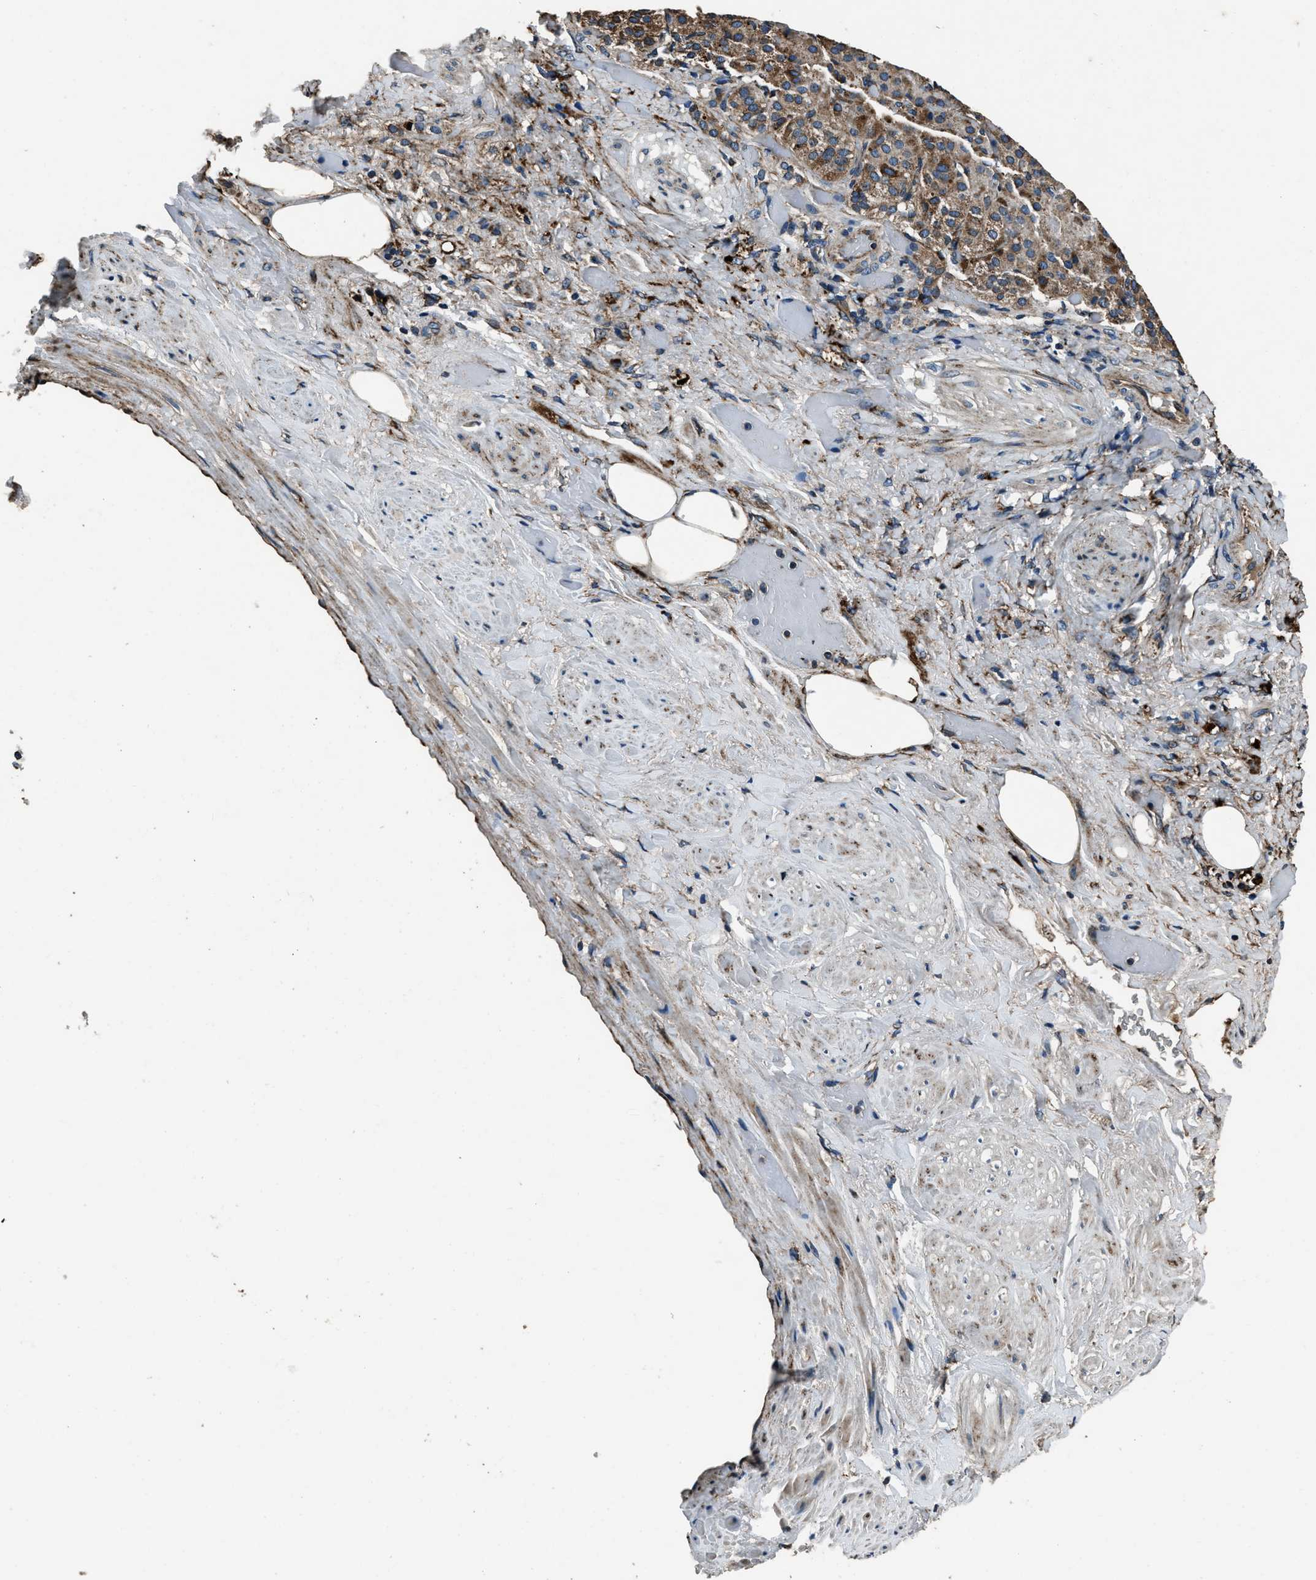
{"staining": {"intensity": "moderate", "quantity": "<25%", "location": "cytoplasmic/membranous"}, "tissue": "adrenal gland", "cell_type": "Glandular cells", "image_type": "normal", "snomed": [{"axis": "morphology", "description": "Normal tissue, NOS"}, {"axis": "topography", "description": "Adrenal gland"}], "caption": "Immunohistochemistry (IHC) micrograph of benign adrenal gland: adrenal gland stained using IHC shows low levels of moderate protein expression localized specifically in the cytoplasmic/membranous of glandular cells, appearing as a cytoplasmic/membranous brown color.", "gene": "OGDH", "patient": {"sex": "female", "age": 59}}